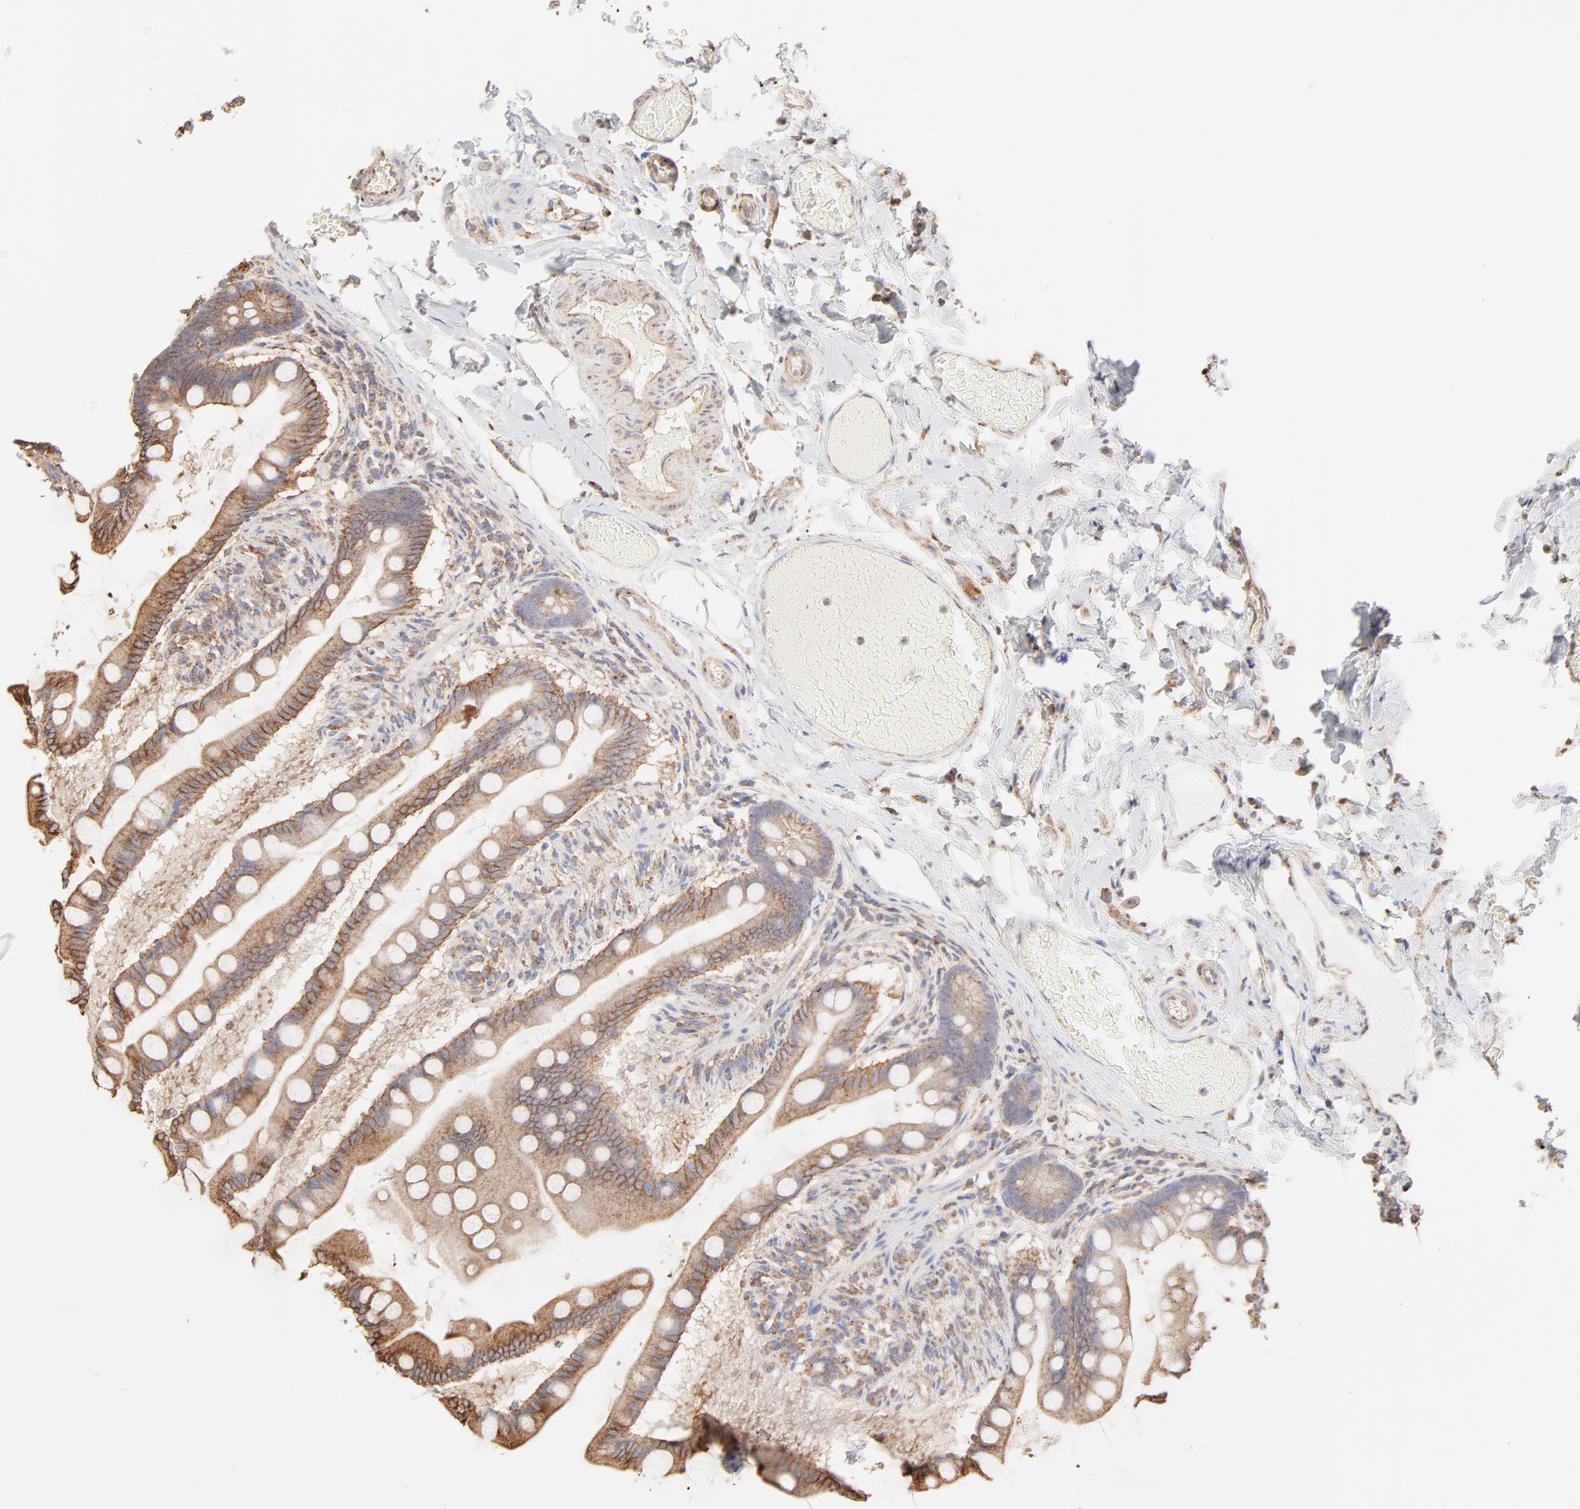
{"staining": {"intensity": "strong", "quantity": ">75%", "location": "cytoplasmic/membranous"}, "tissue": "small intestine", "cell_type": "Glandular cells", "image_type": "normal", "snomed": [{"axis": "morphology", "description": "Normal tissue, NOS"}, {"axis": "topography", "description": "Small intestine"}], "caption": "Immunohistochemistry histopathology image of normal small intestine: small intestine stained using immunohistochemistry (IHC) reveals high levels of strong protein expression localized specifically in the cytoplasmic/membranous of glandular cells, appearing as a cytoplasmic/membranous brown color.", "gene": "CLTB", "patient": {"sex": "male", "age": 41}}